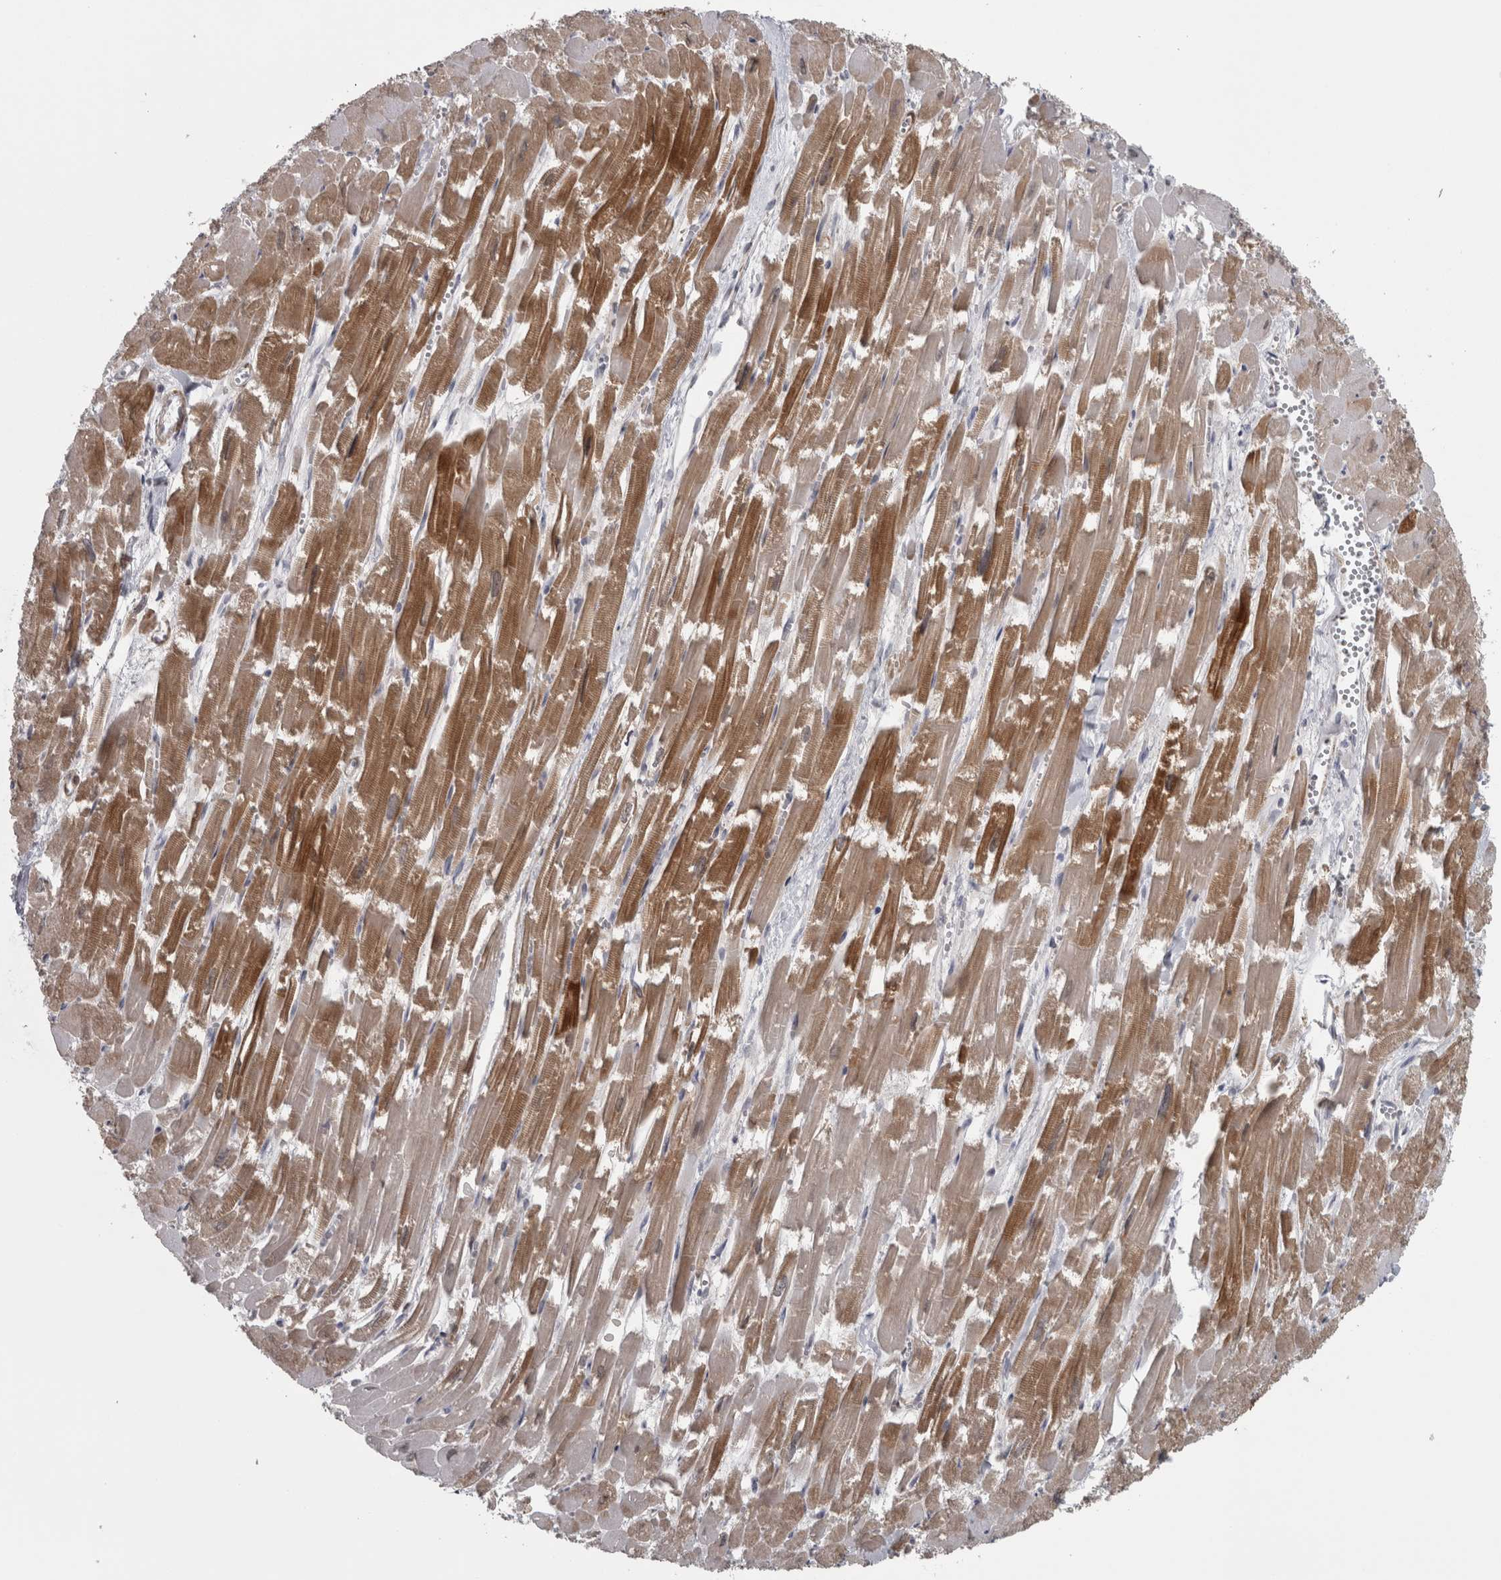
{"staining": {"intensity": "strong", "quantity": ">75%", "location": "cytoplasmic/membranous,nuclear"}, "tissue": "heart muscle", "cell_type": "Cardiomyocytes", "image_type": "normal", "snomed": [{"axis": "morphology", "description": "Normal tissue, NOS"}, {"axis": "topography", "description": "Heart"}], "caption": "IHC (DAB) staining of benign heart muscle reveals strong cytoplasmic/membranous,nuclear protein expression in about >75% of cardiomyocytes. (DAB (3,3'-diaminobenzidine) IHC with brightfield microscopy, high magnification).", "gene": "PPP1R12B", "patient": {"sex": "male", "age": 54}}